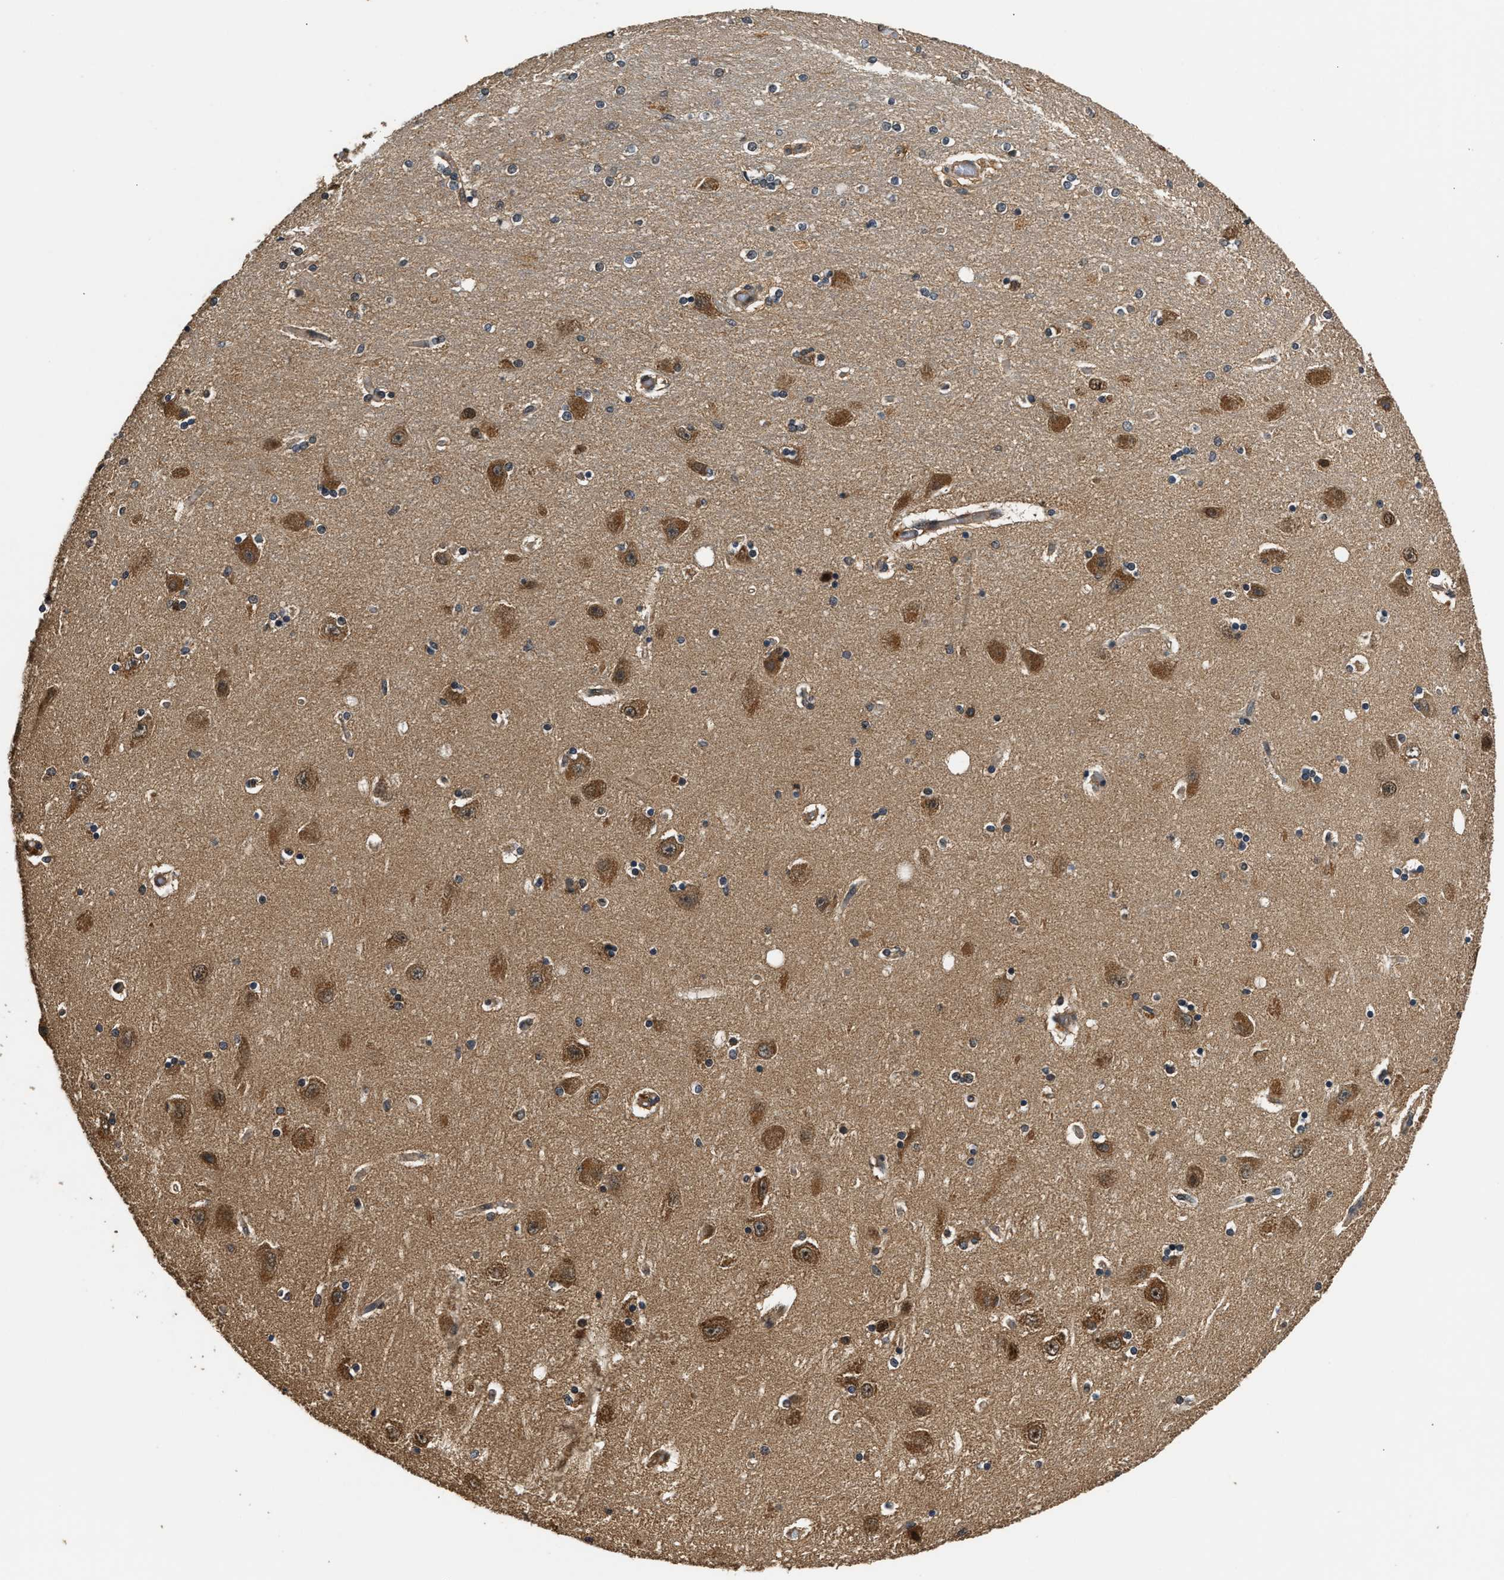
{"staining": {"intensity": "strong", "quantity": "<25%", "location": "cytoplasmic/membranous"}, "tissue": "hippocampus", "cell_type": "Glial cells", "image_type": "normal", "snomed": [{"axis": "morphology", "description": "Normal tissue, NOS"}, {"axis": "topography", "description": "Hippocampus"}], "caption": "Immunohistochemical staining of benign human hippocampus exhibits <25% levels of strong cytoplasmic/membranous protein staining in about <25% of glial cells.", "gene": "DNAJC2", "patient": {"sex": "female", "age": 54}}